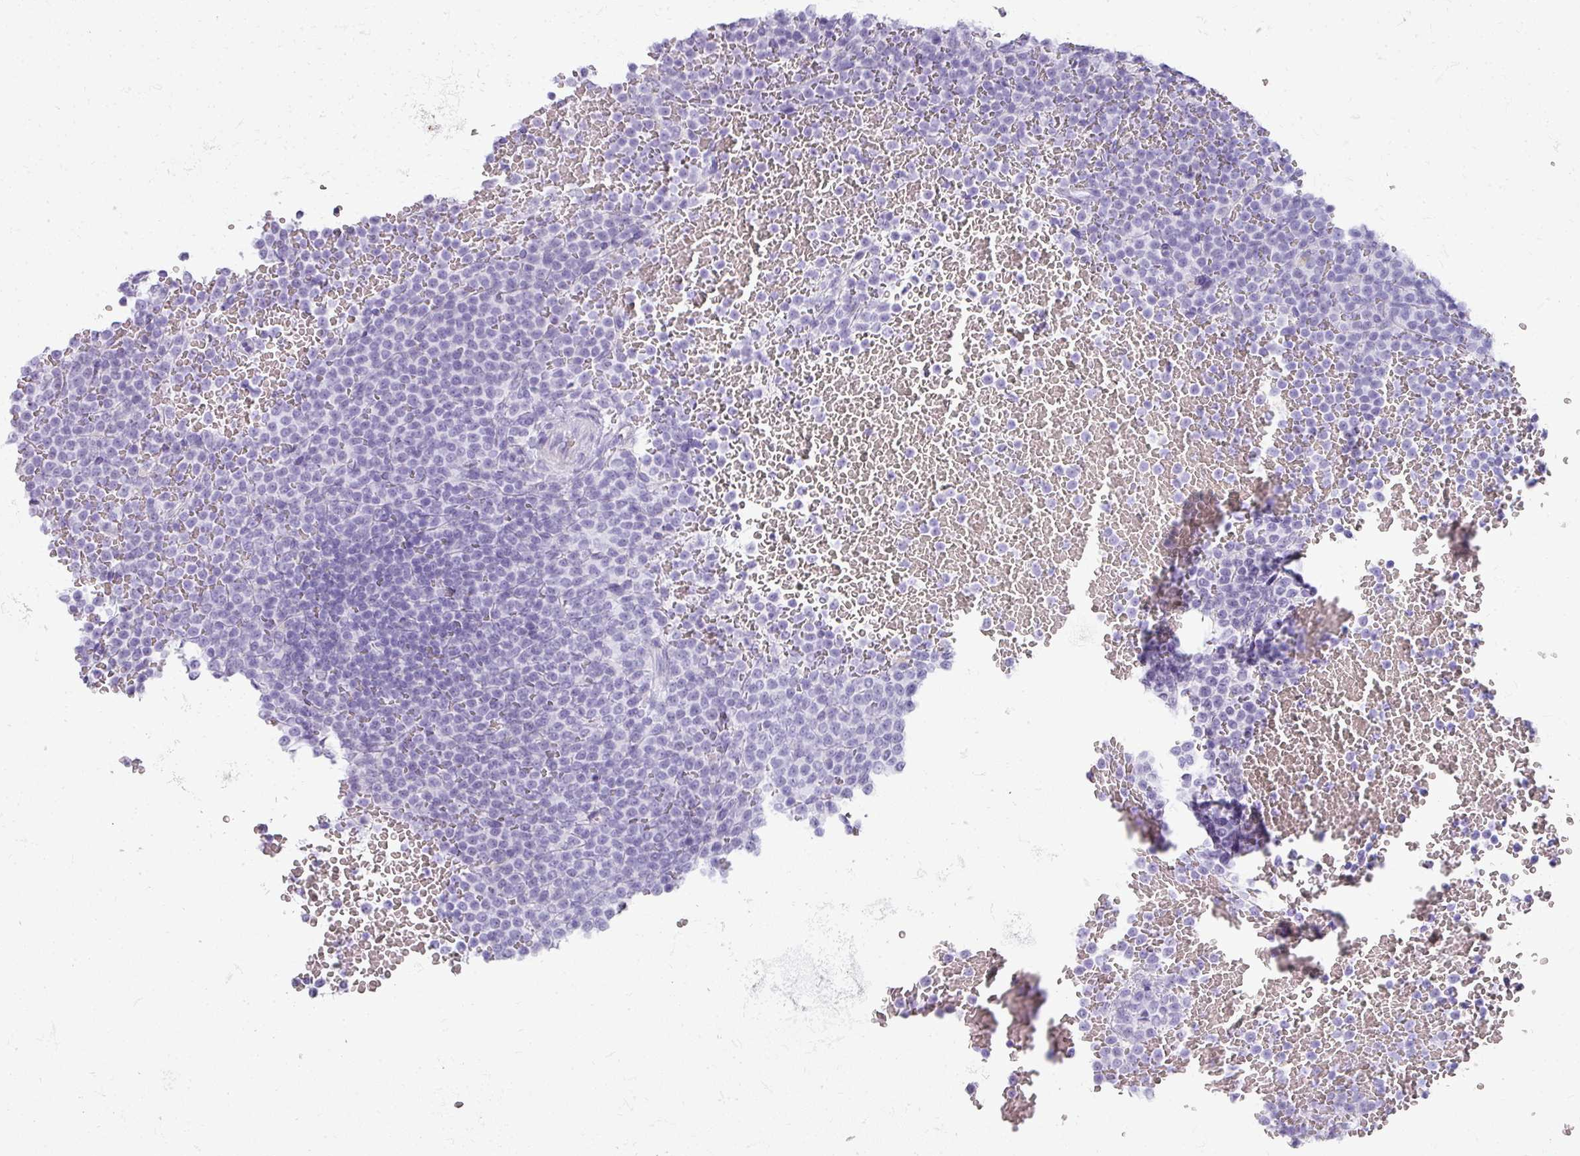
{"staining": {"intensity": "negative", "quantity": "none", "location": "none"}, "tissue": "lymphoma", "cell_type": "Tumor cells", "image_type": "cancer", "snomed": [{"axis": "morphology", "description": "Malignant lymphoma, non-Hodgkin's type, Low grade"}, {"axis": "topography", "description": "Spleen"}], "caption": "IHC of malignant lymphoma, non-Hodgkin's type (low-grade) demonstrates no expression in tumor cells.", "gene": "RBMY1F", "patient": {"sex": "male", "age": 60}}